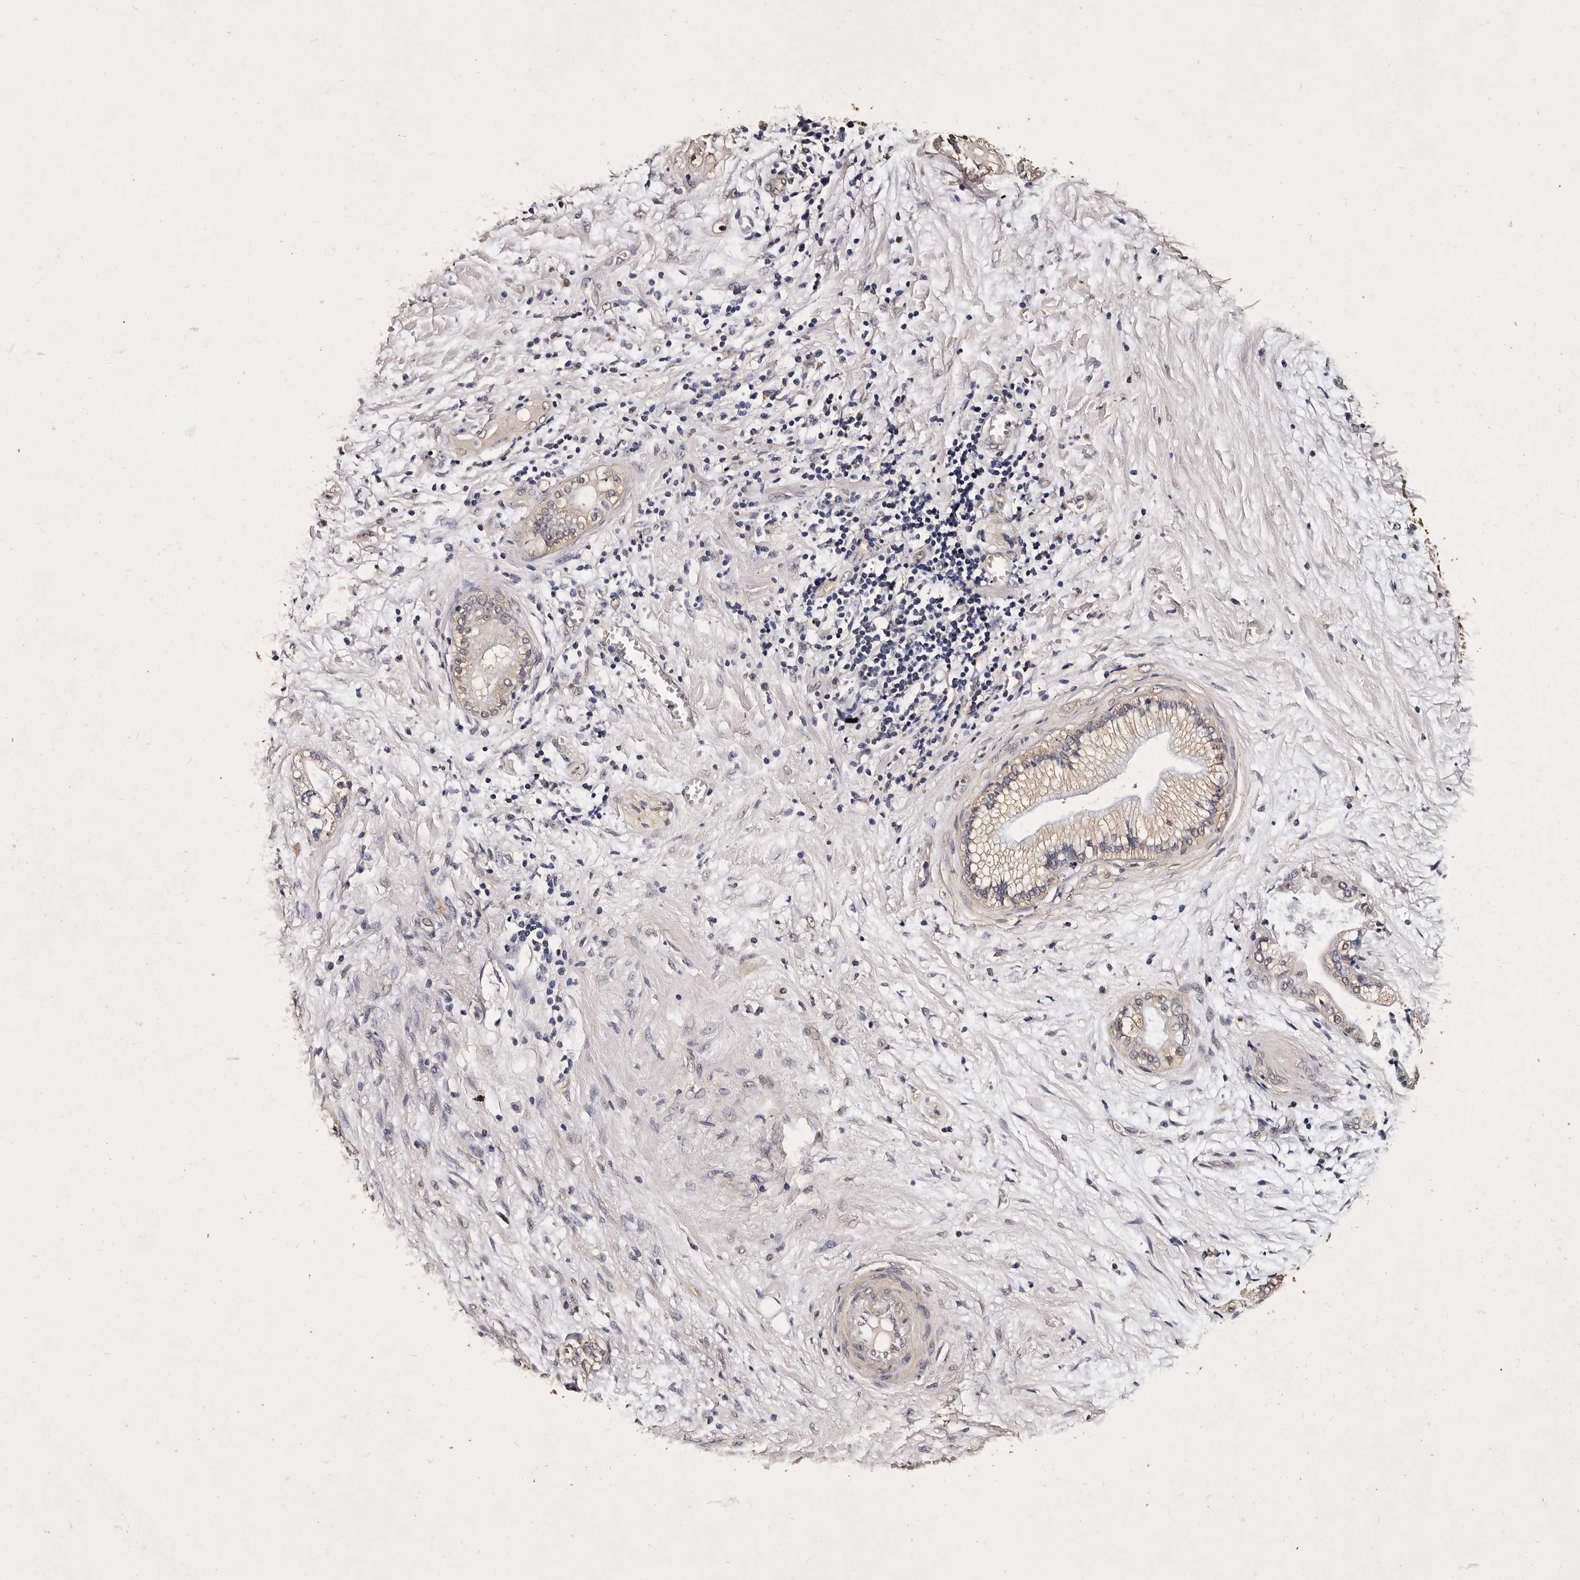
{"staining": {"intensity": "weak", "quantity": "<25%", "location": "nuclear"}, "tissue": "pancreatic cancer", "cell_type": "Tumor cells", "image_type": "cancer", "snomed": [{"axis": "morphology", "description": "Adenocarcinoma, NOS"}, {"axis": "topography", "description": "Pancreas"}], "caption": "Tumor cells show no significant positivity in adenocarcinoma (pancreatic).", "gene": "PARS2", "patient": {"sex": "male", "age": 68}}